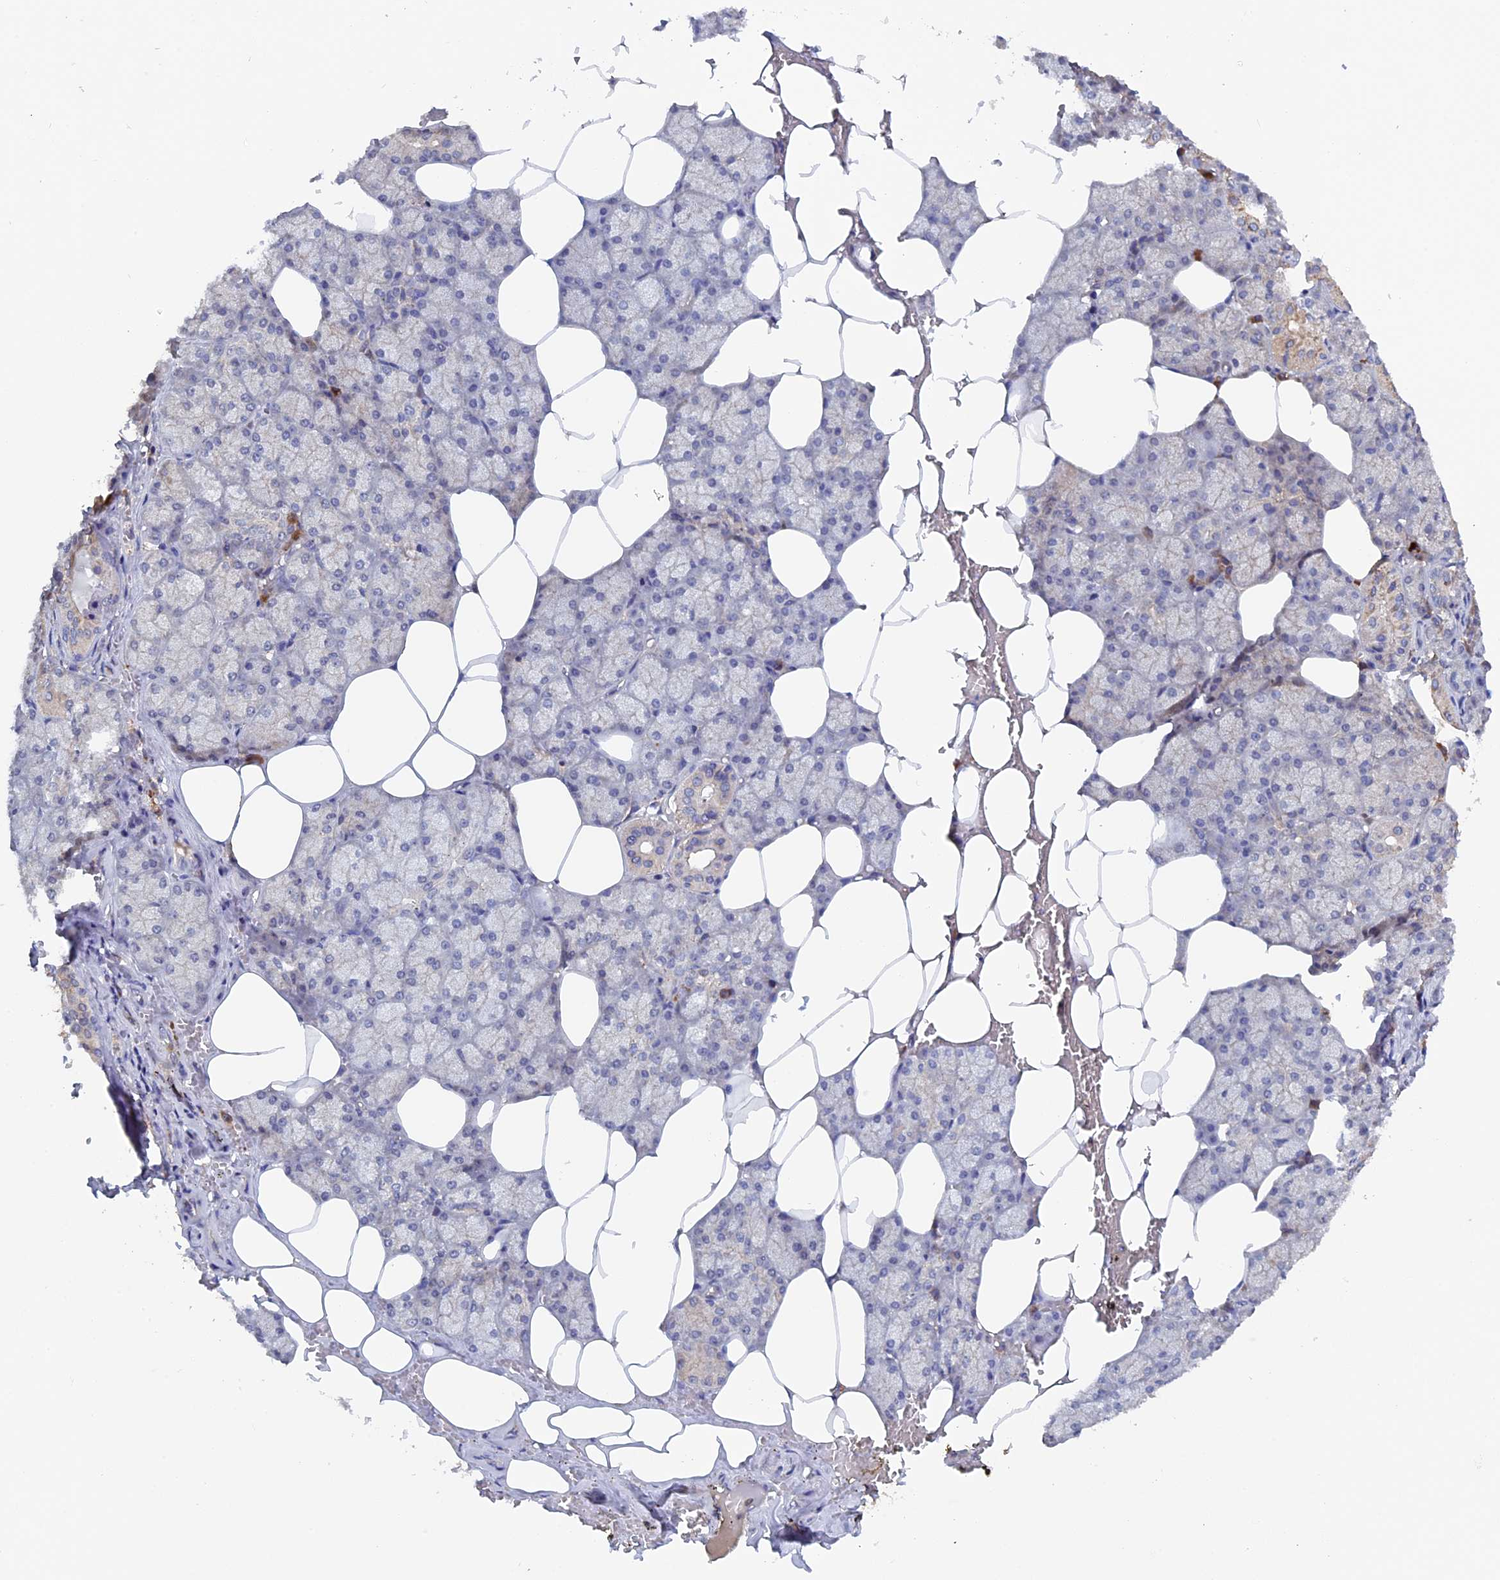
{"staining": {"intensity": "moderate", "quantity": "25%-75%", "location": "cytoplasmic/membranous"}, "tissue": "salivary gland", "cell_type": "Glandular cells", "image_type": "normal", "snomed": [{"axis": "morphology", "description": "Normal tissue, NOS"}, {"axis": "topography", "description": "Salivary gland"}], "caption": "Brown immunohistochemical staining in normal salivary gland exhibits moderate cytoplasmic/membranous positivity in approximately 25%-75% of glandular cells. Immunohistochemistry (ihc) stains the protein of interest in brown and the nuclei are stained blue.", "gene": "RAB15", "patient": {"sex": "male", "age": 62}}